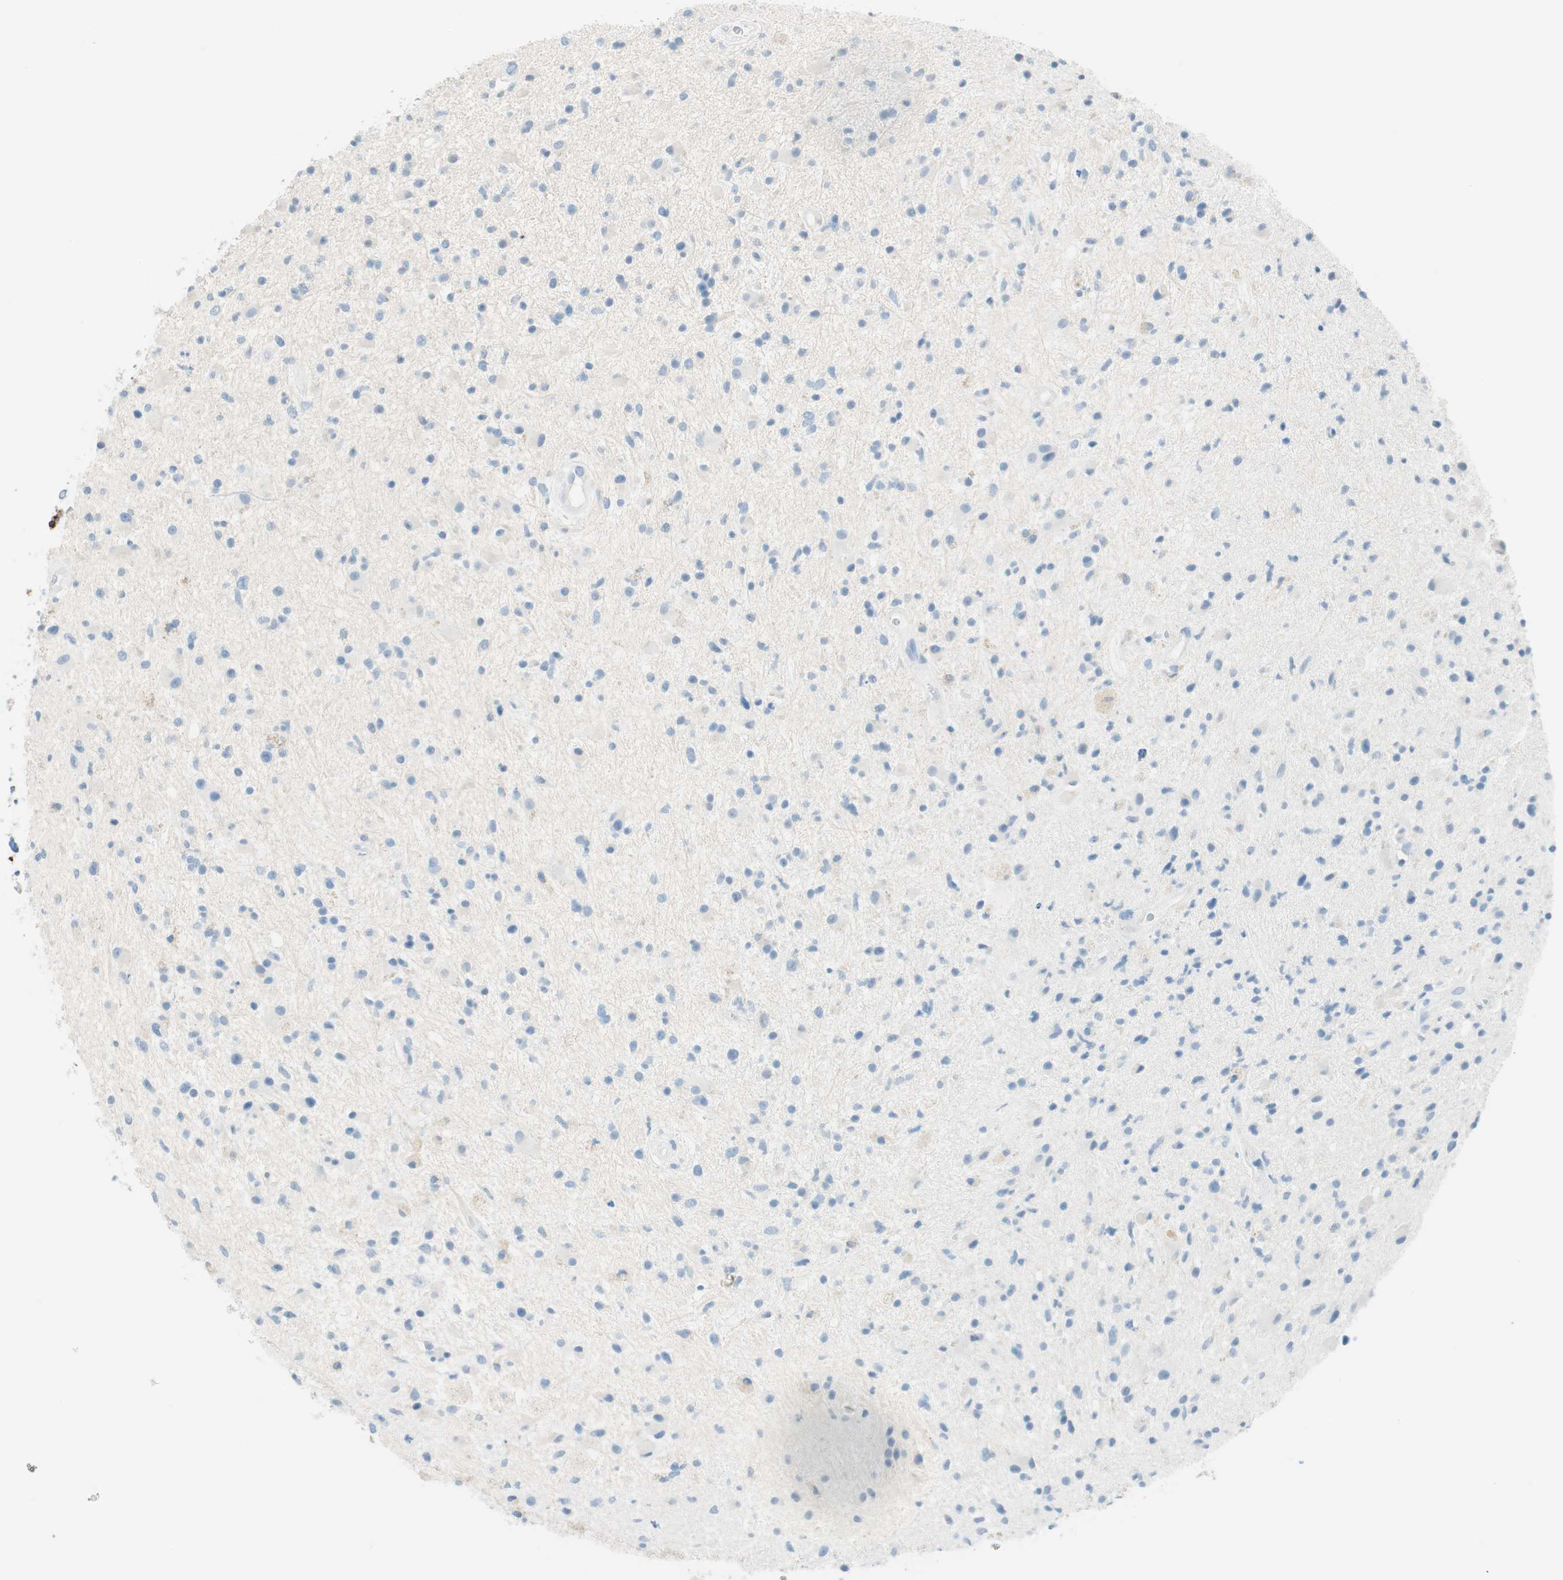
{"staining": {"intensity": "negative", "quantity": "none", "location": "none"}, "tissue": "glioma", "cell_type": "Tumor cells", "image_type": "cancer", "snomed": [{"axis": "morphology", "description": "Glioma, malignant, High grade"}, {"axis": "topography", "description": "Brain"}], "caption": "Immunohistochemistry of malignant glioma (high-grade) shows no expression in tumor cells. (IHC, brightfield microscopy, high magnification).", "gene": "TNFRSF13C", "patient": {"sex": "male", "age": 33}}